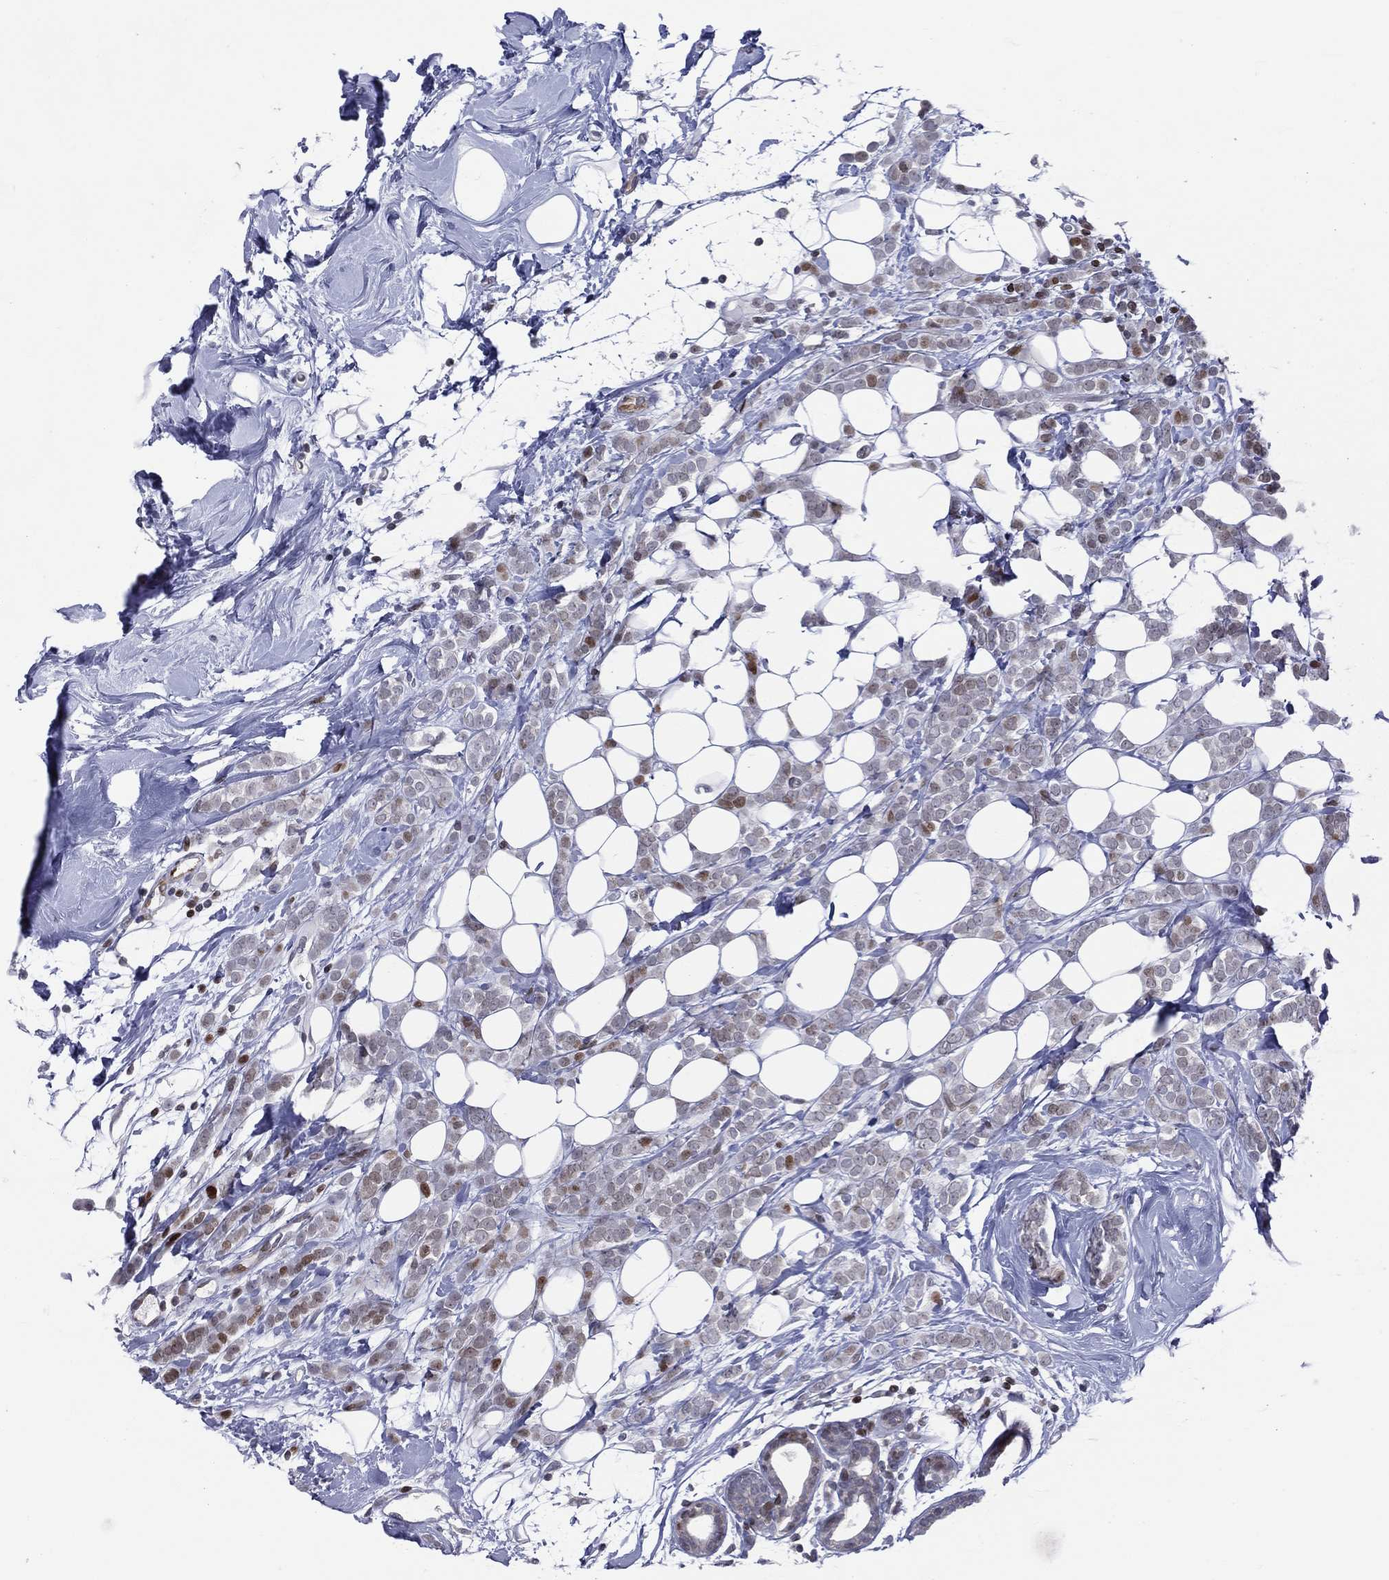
{"staining": {"intensity": "moderate", "quantity": "<25%", "location": "nuclear"}, "tissue": "breast cancer", "cell_type": "Tumor cells", "image_type": "cancer", "snomed": [{"axis": "morphology", "description": "Lobular carcinoma"}, {"axis": "topography", "description": "Breast"}], "caption": "Immunohistochemical staining of human lobular carcinoma (breast) shows moderate nuclear protein expression in about <25% of tumor cells.", "gene": "DBF4B", "patient": {"sex": "female", "age": 49}}